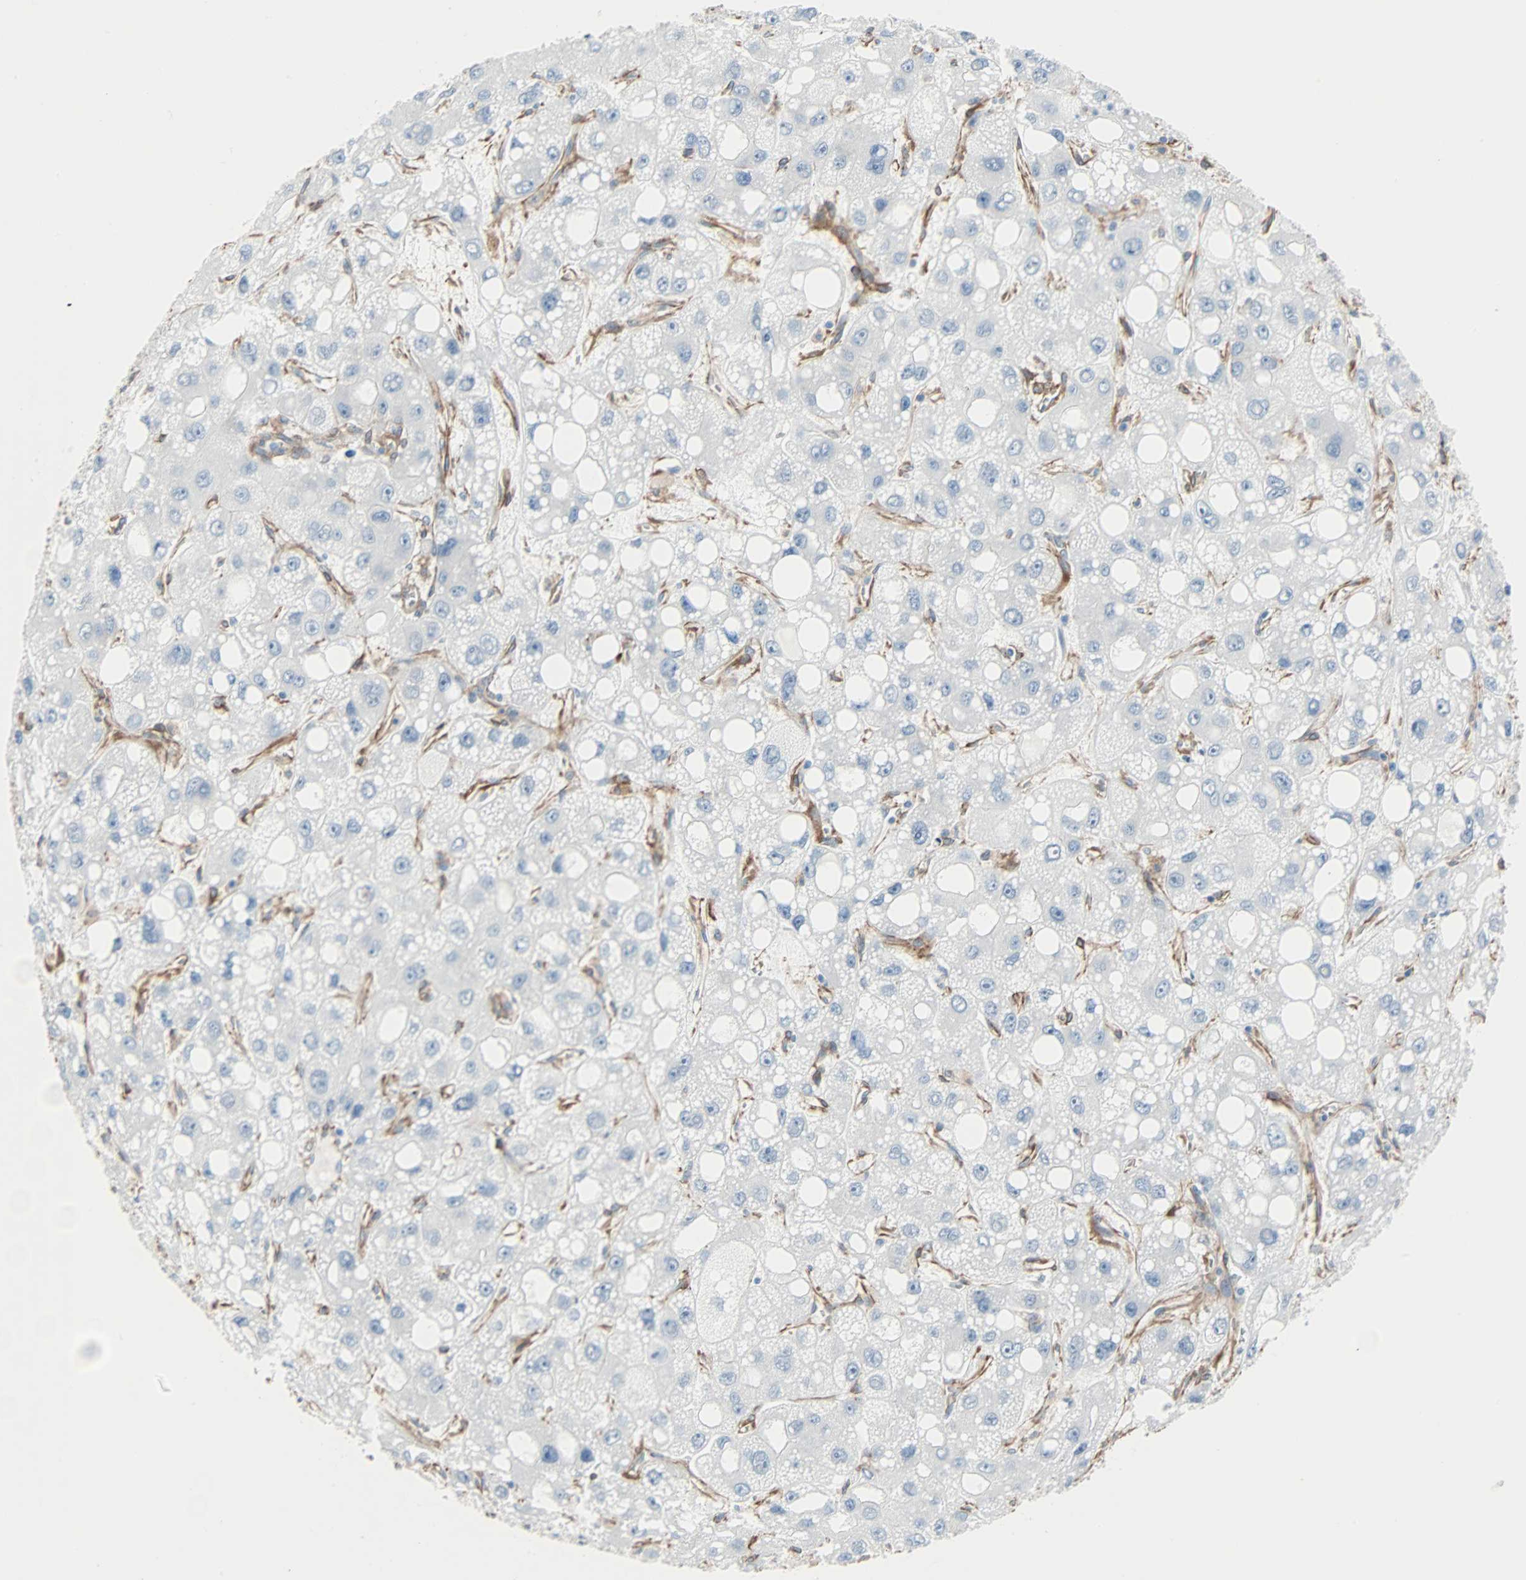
{"staining": {"intensity": "negative", "quantity": "none", "location": "none"}, "tissue": "liver cancer", "cell_type": "Tumor cells", "image_type": "cancer", "snomed": [{"axis": "morphology", "description": "Carcinoma, Hepatocellular, NOS"}, {"axis": "topography", "description": "Liver"}], "caption": "An image of liver cancer stained for a protein exhibits no brown staining in tumor cells.", "gene": "EPB41L2", "patient": {"sex": "male", "age": 55}}